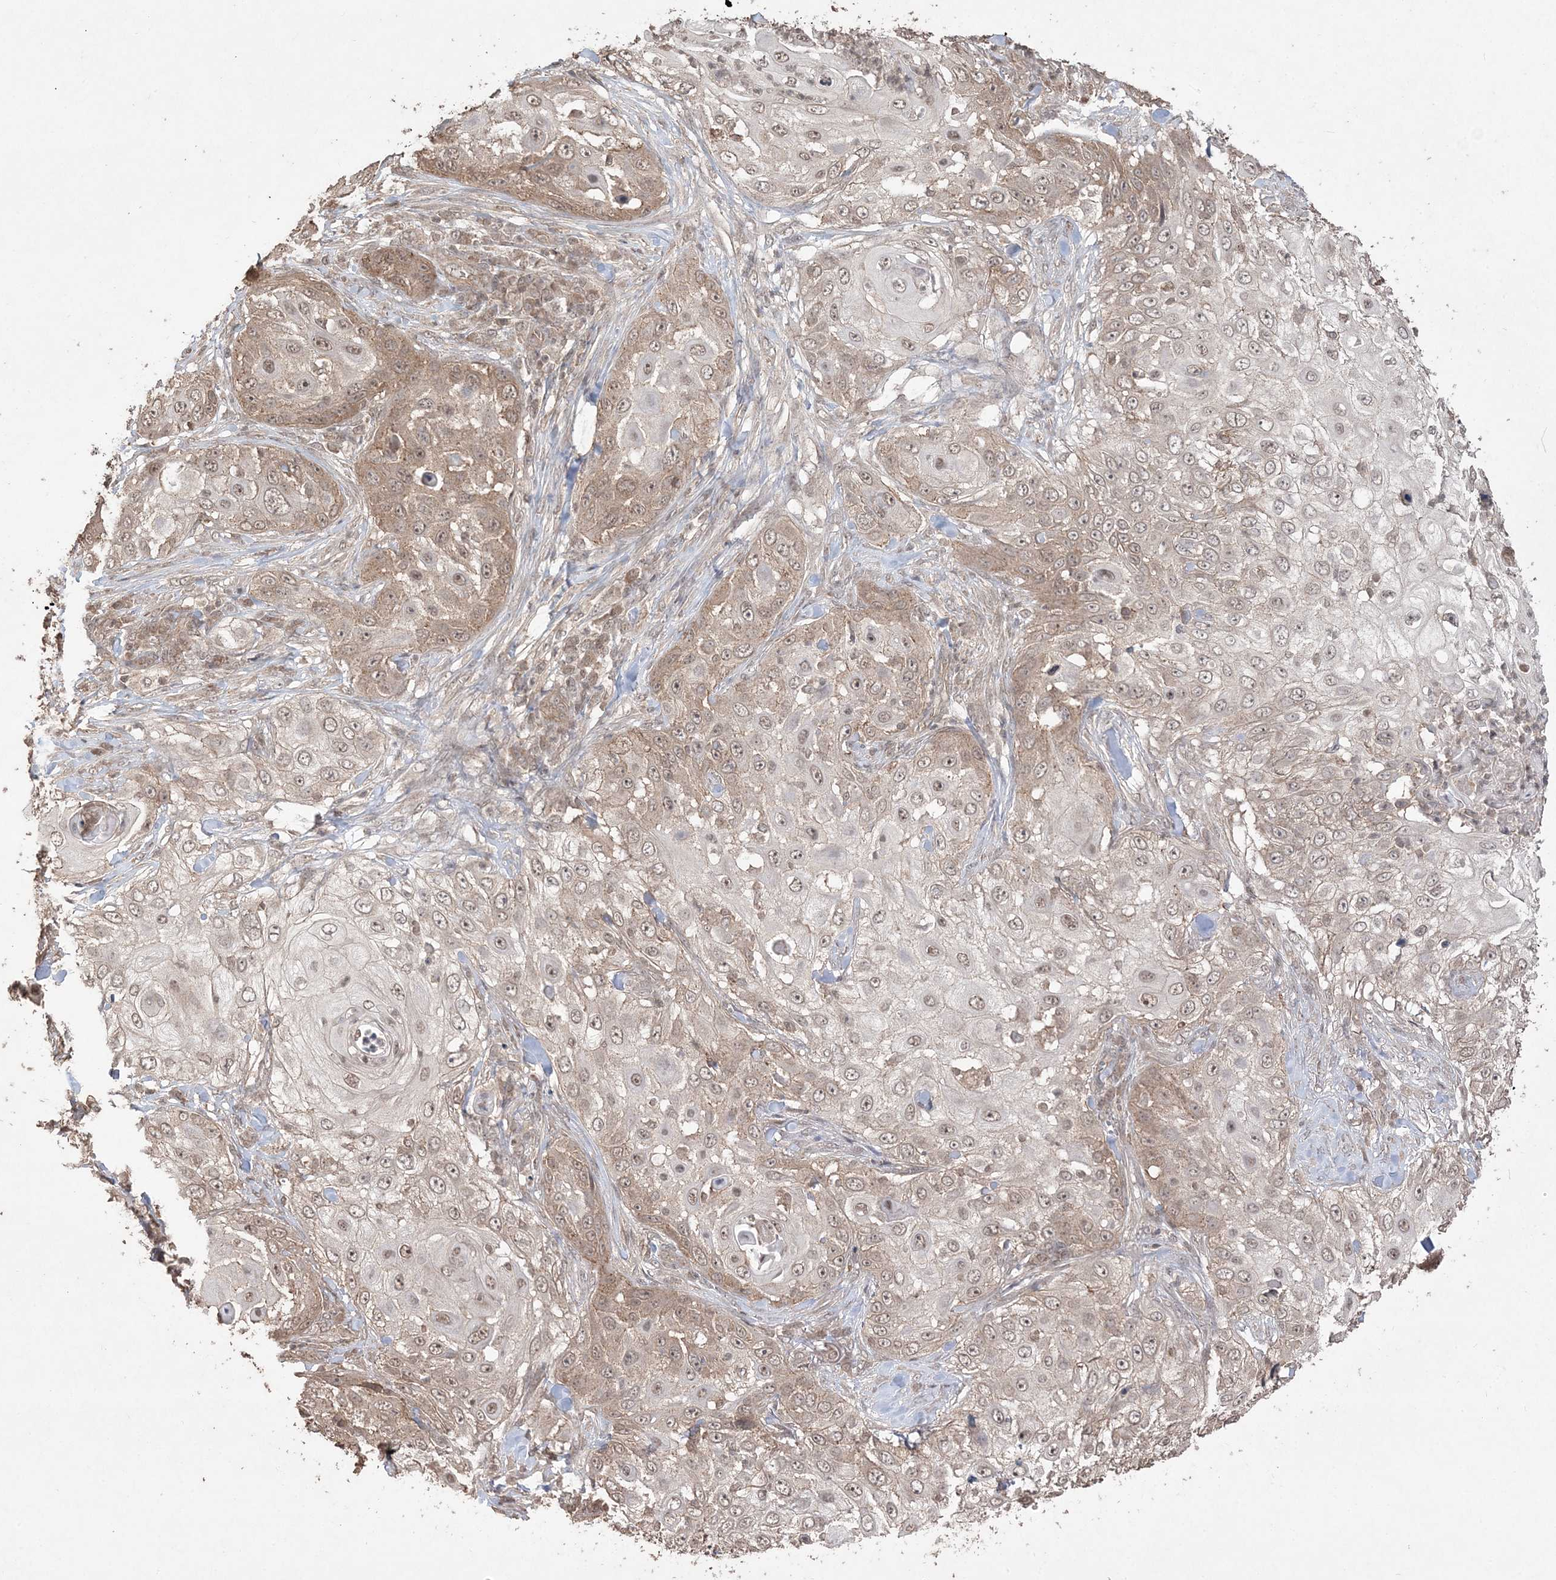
{"staining": {"intensity": "weak", "quantity": ">75%", "location": "cytoplasmic/membranous,nuclear"}, "tissue": "skin cancer", "cell_type": "Tumor cells", "image_type": "cancer", "snomed": [{"axis": "morphology", "description": "Squamous cell carcinoma, NOS"}, {"axis": "topography", "description": "Skin"}], "caption": "DAB immunohistochemical staining of human squamous cell carcinoma (skin) displays weak cytoplasmic/membranous and nuclear protein staining in approximately >75% of tumor cells.", "gene": "EHHADH", "patient": {"sex": "female", "age": 44}}